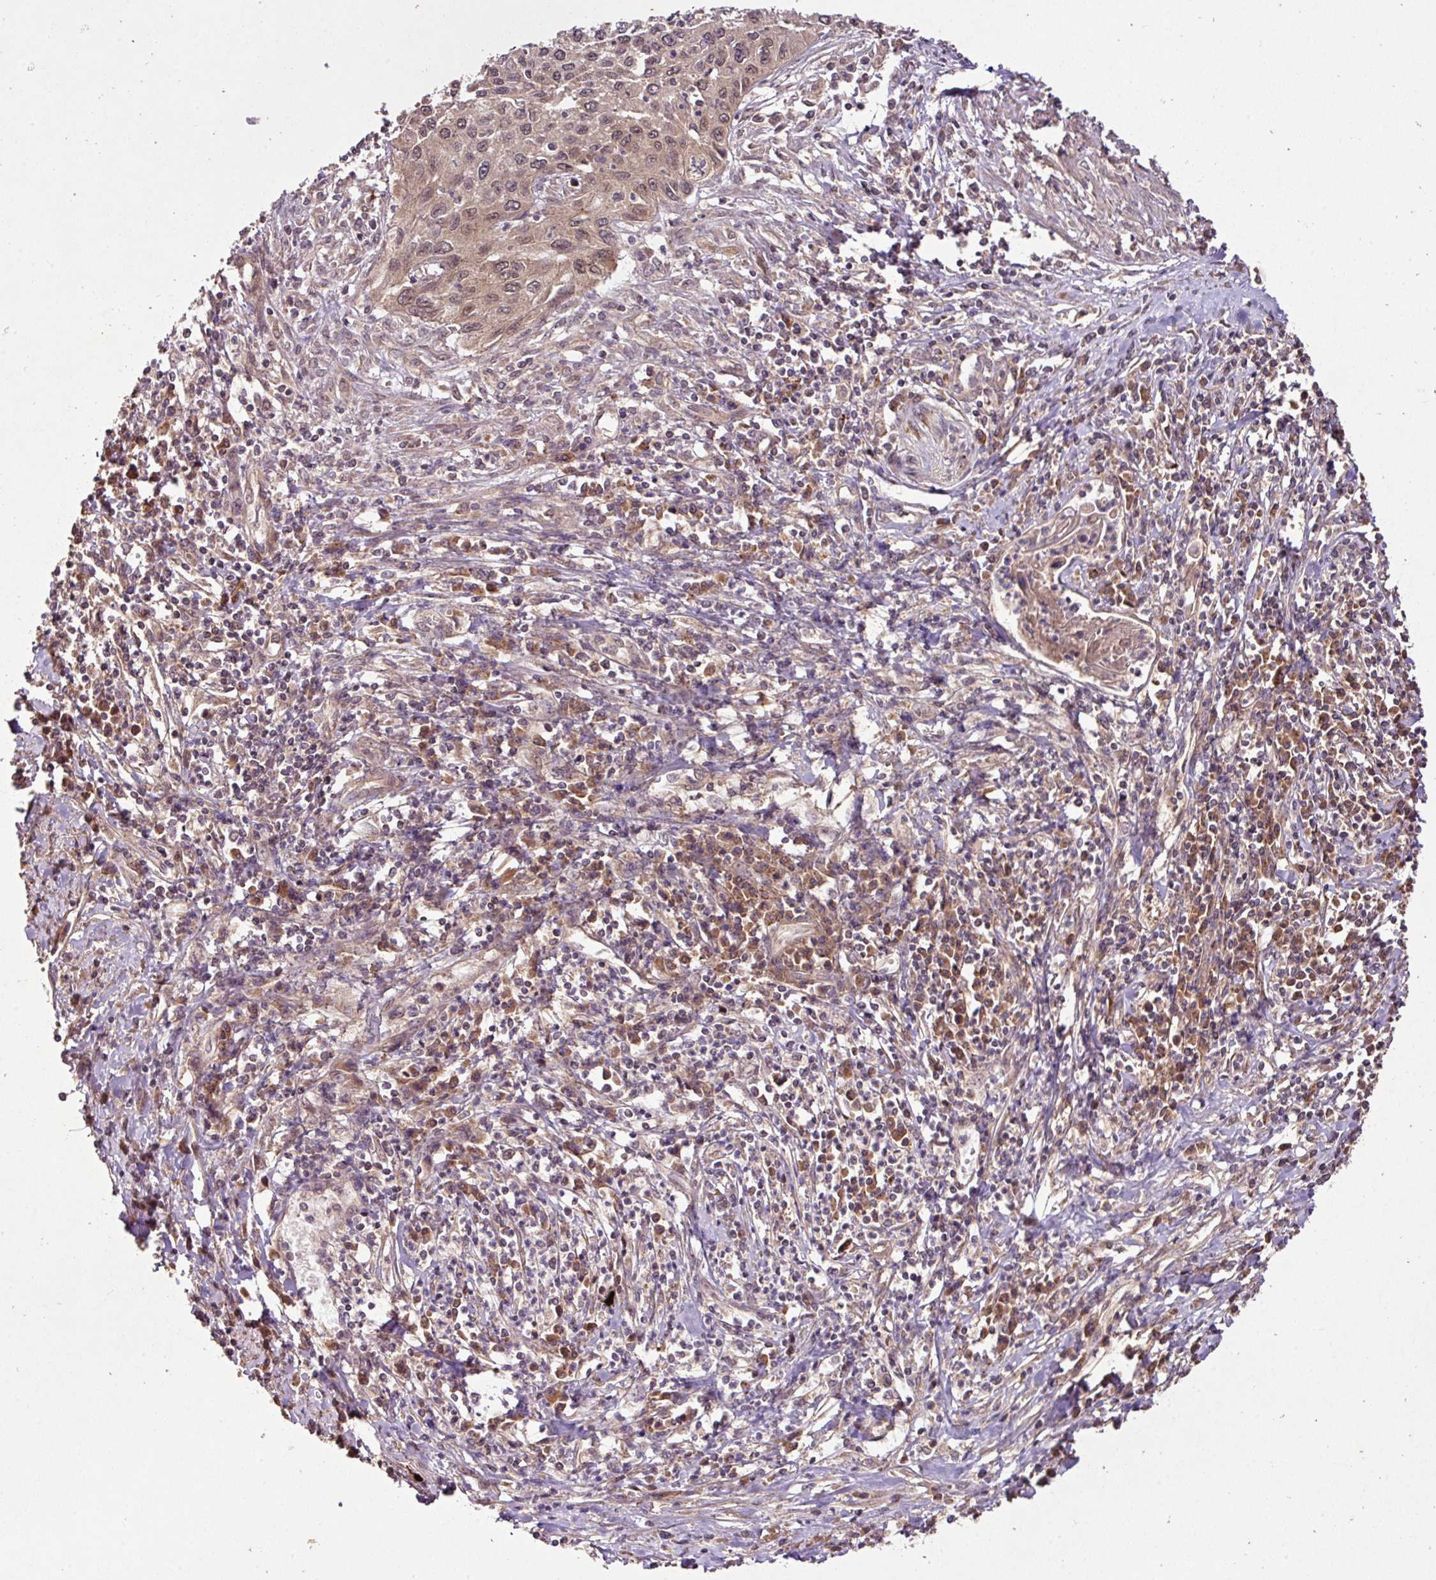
{"staining": {"intensity": "moderate", "quantity": ">75%", "location": "nuclear"}, "tissue": "cervical cancer", "cell_type": "Tumor cells", "image_type": "cancer", "snomed": [{"axis": "morphology", "description": "Squamous cell carcinoma, NOS"}, {"axis": "topography", "description": "Cervix"}], "caption": "Protein analysis of cervical cancer (squamous cell carcinoma) tissue shows moderate nuclear positivity in approximately >75% of tumor cells. (DAB (3,3'-diaminobenzidine) IHC with brightfield microscopy, high magnification).", "gene": "FAIM", "patient": {"sex": "female", "age": 32}}